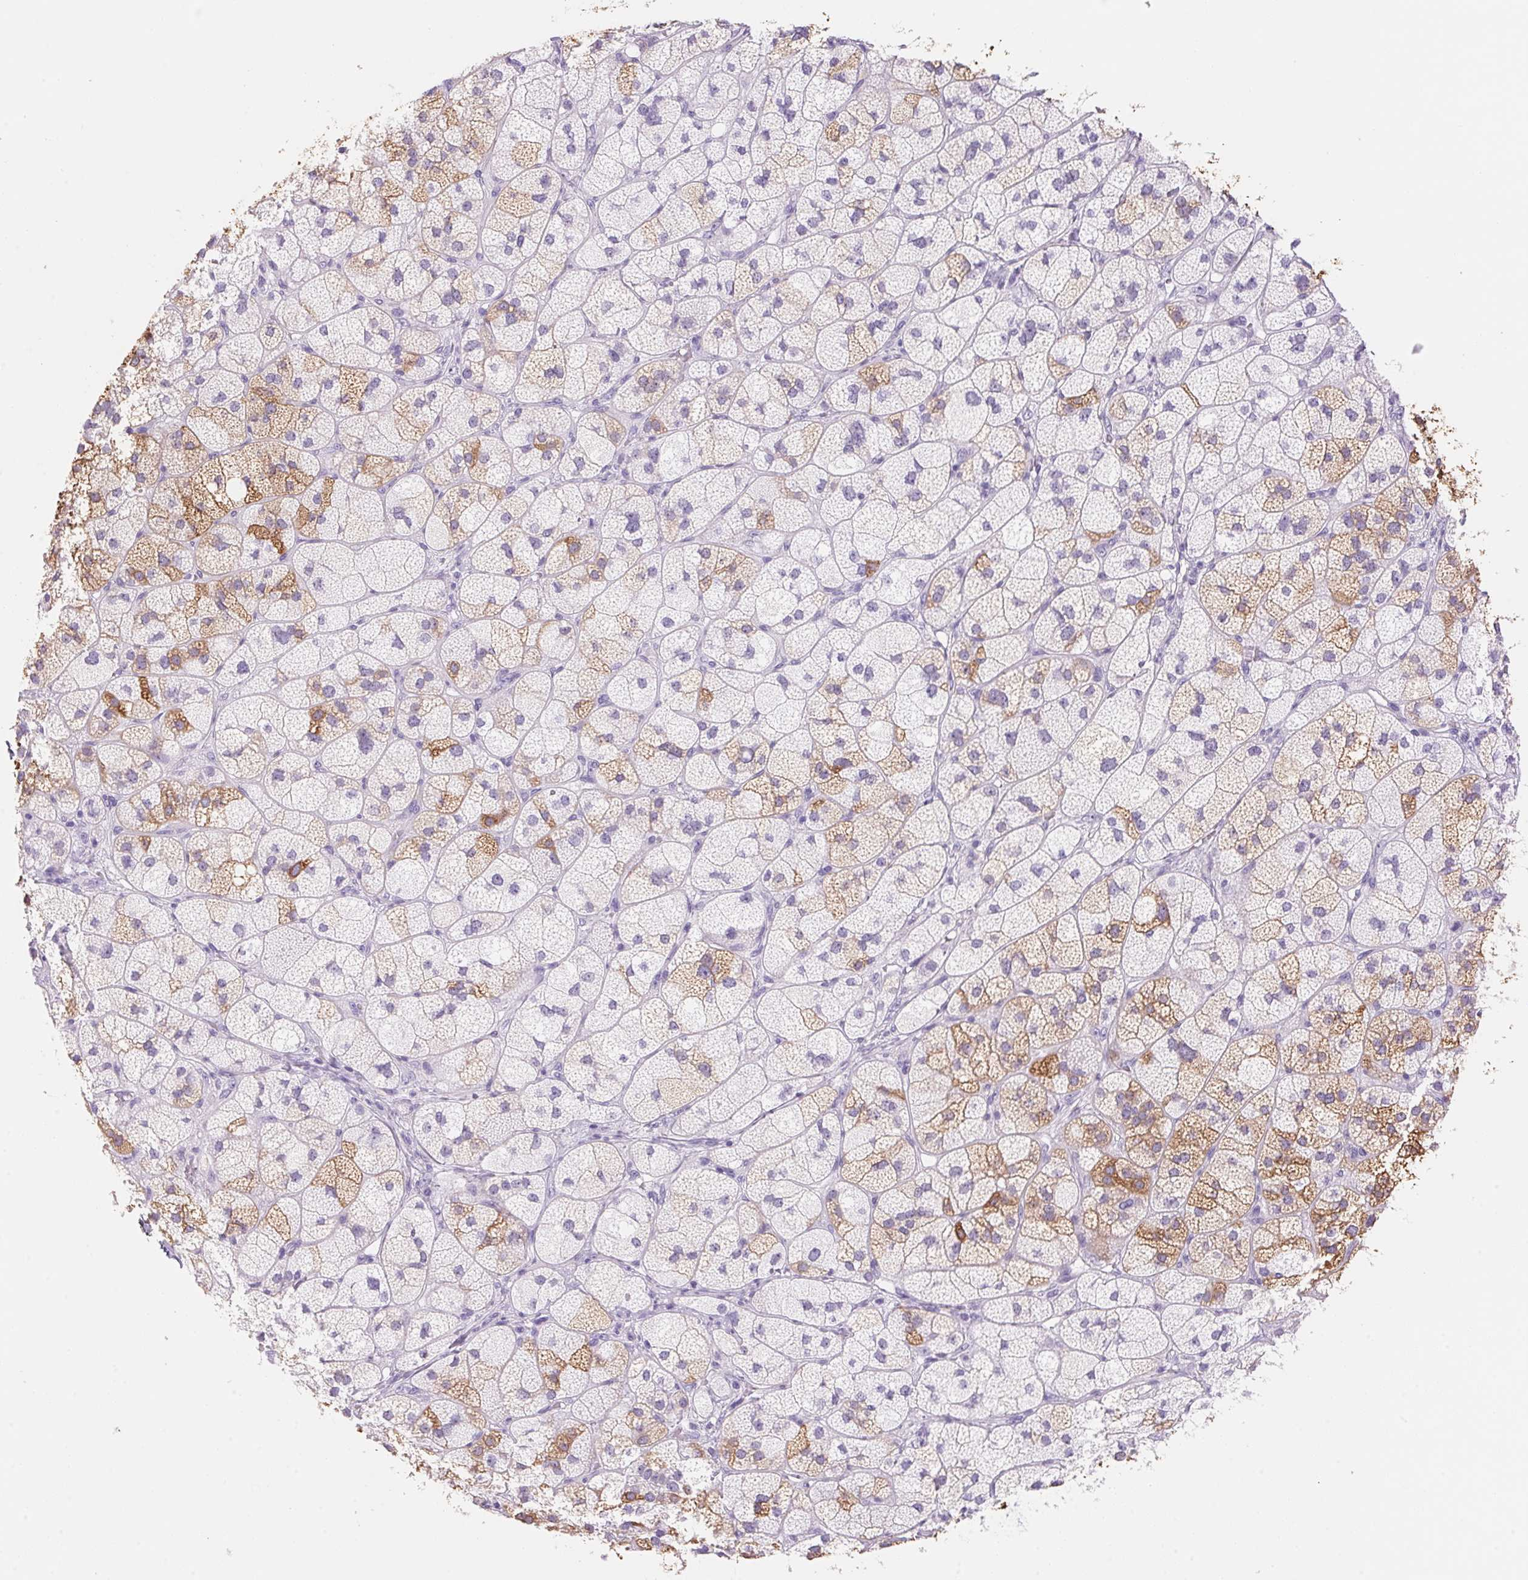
{"staining": {"intensity": "strong", "quantity": "25%-75%", "location": "cytoplasmic/membranous"}, "tissue": "adrenal gland", "cell_type": "Glandular cells", "image_type": "normal", "snomed": [{"axis": "morphology", "description": "Normal tissue, NOS"}, {"axis": "topography", "description": "Adrenal gland"}], "caption": "Protein staining of benign adrenal gland demonstrates strong cytoplasmic/membranous positivity in about 25%-75% of glandular cells.", "gene": "DHCR24", "patient": {"sex": "female", "age": 60}}